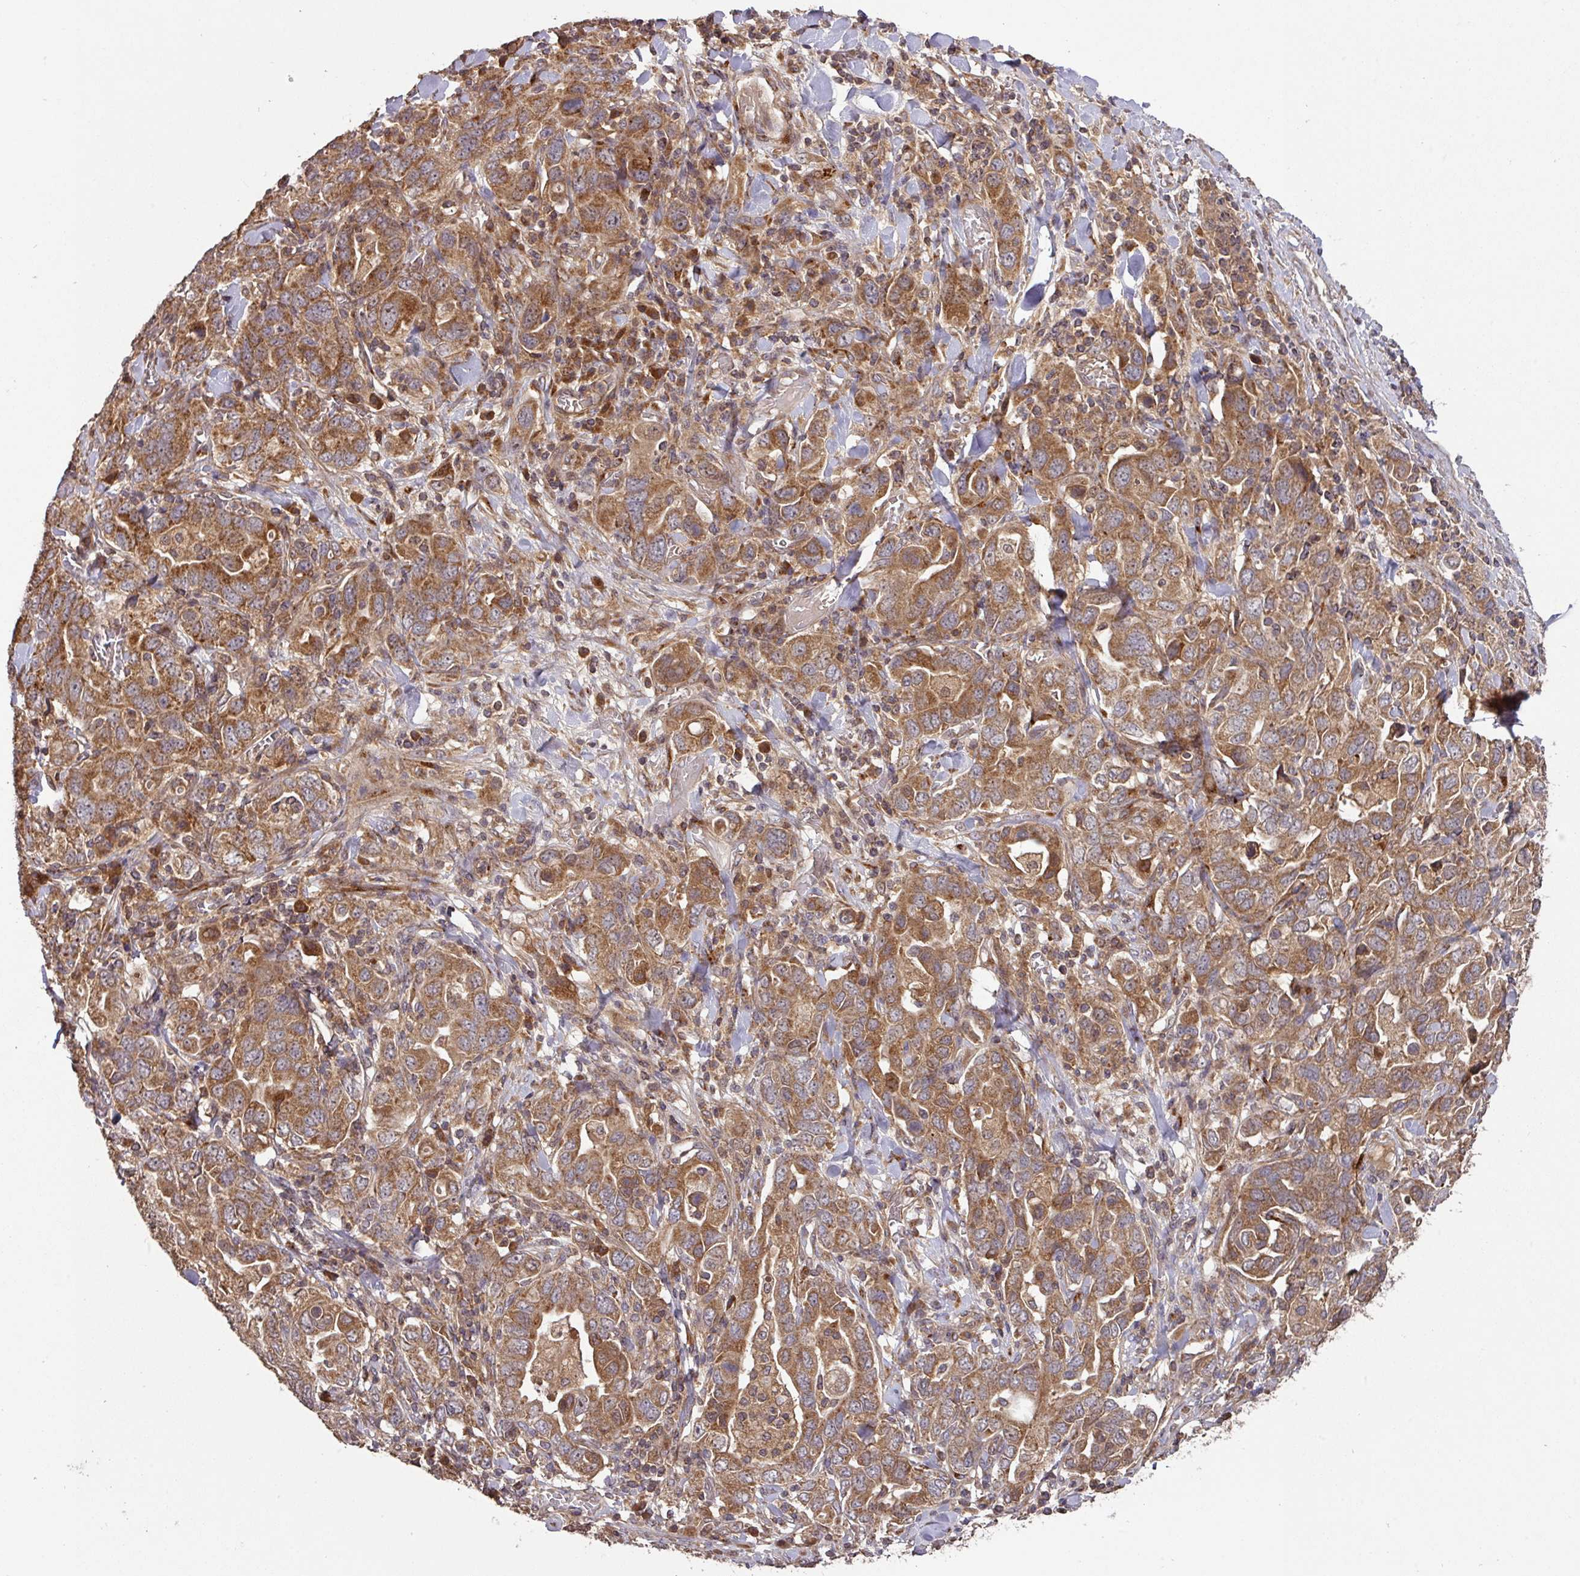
{"staining": {"intensity": "strong", "quantity": ">75%", "location": "cytoplasmic/membranous"}, "tissue": "stomach cancer", "cell_type": "Tumor cells", "image_type": "cancer", "snomed": [{"axis": "morphology", "description": "Adenocarcinoma, NOS"}, {"axis": "topography", "description": "Stomach, upper"}, {"axis": "topography", "description": "Stomach"}], "caption": "This is a photomicrograph of immunohistochemistry staining of stomach cancer (adenocarcinoma), which shows strong staining in the cytoplasmic/membranous of tumor cells.", "gene": "MRRF", "patient": {"sex": "male", "age": 62}}